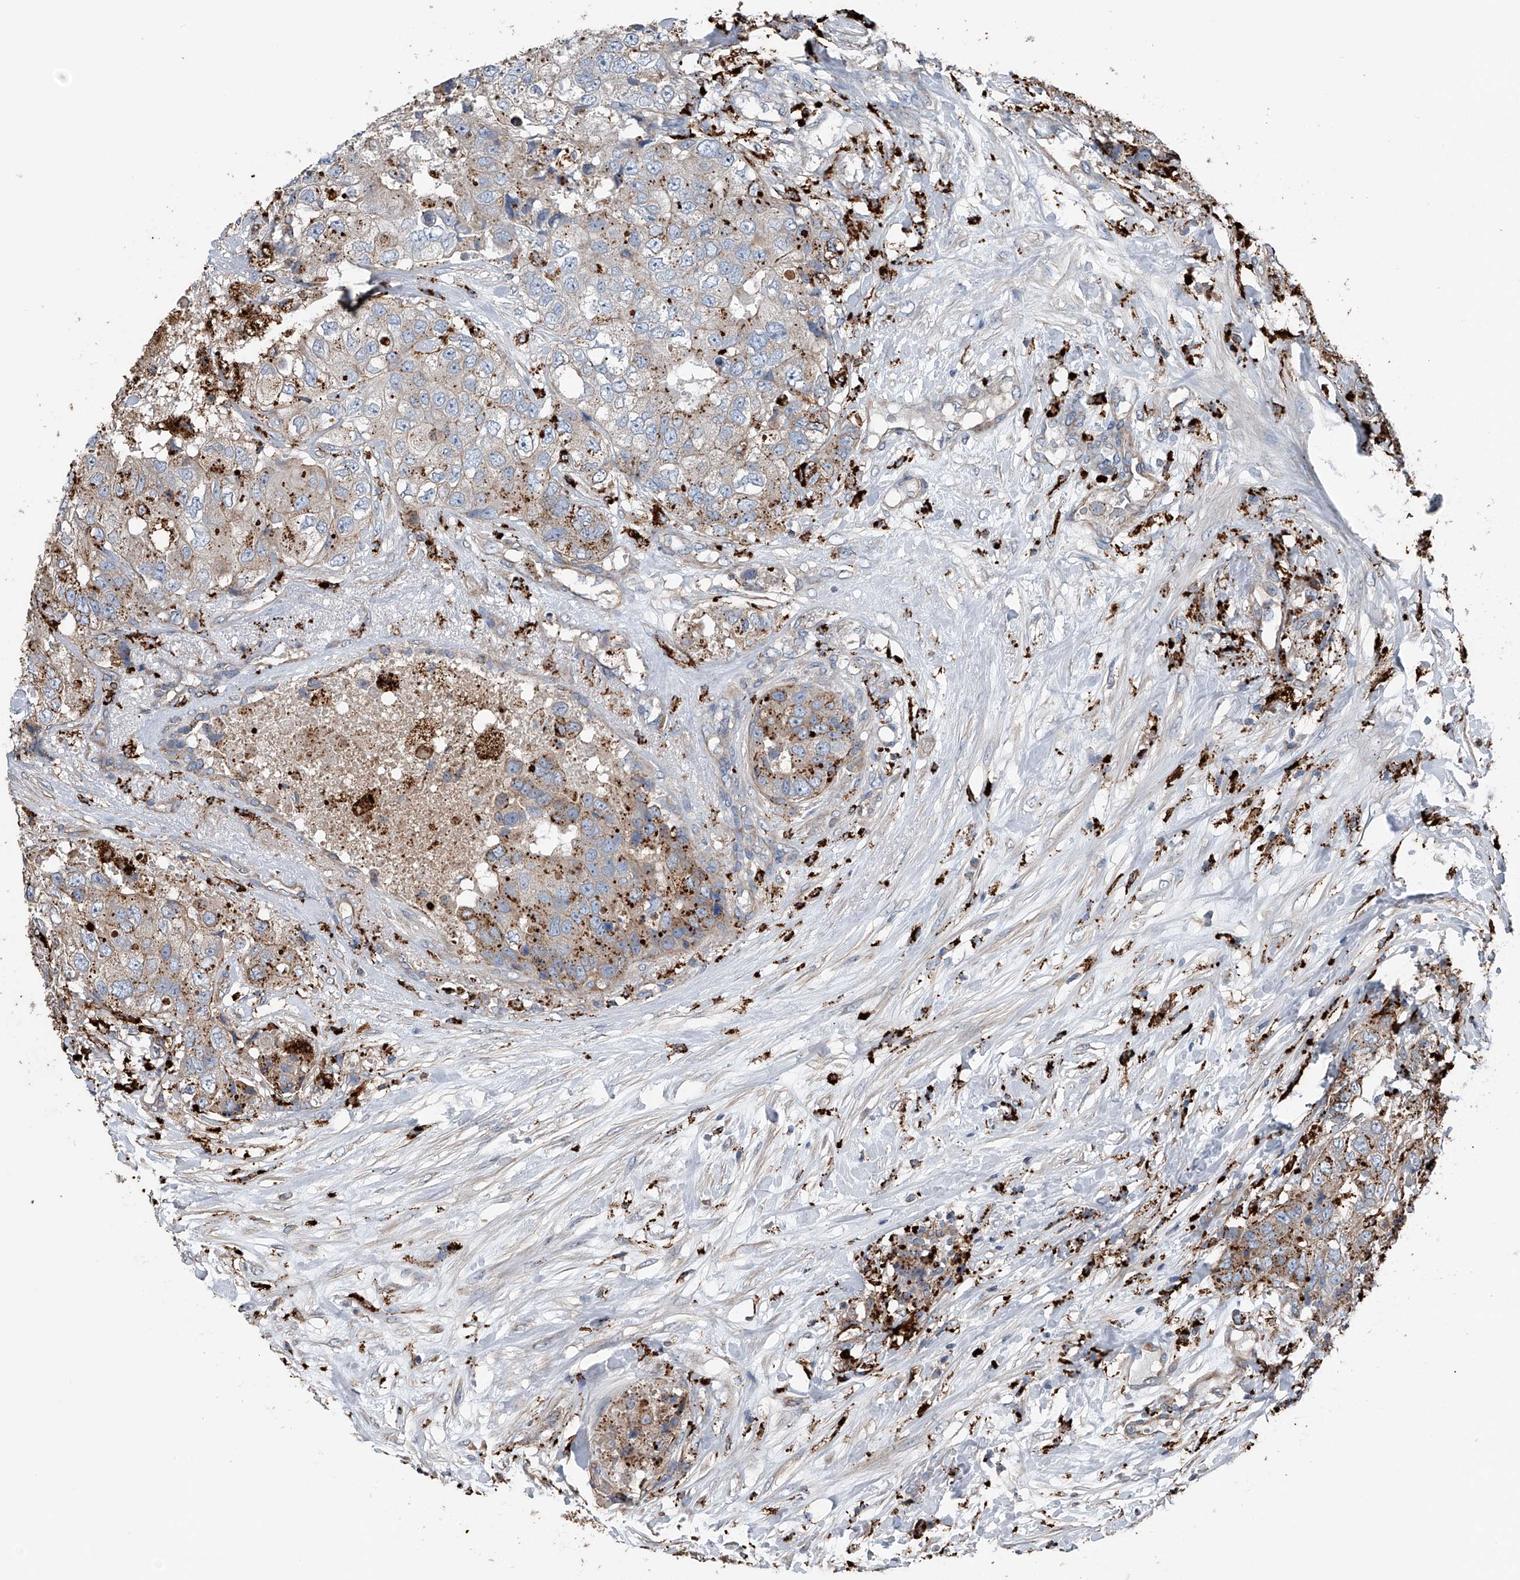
{"staining": {"intensity": "weak", "quantity": "25%-75%", "location": "cytoplasmic/membranous"}, "tissue": "breast cancer", "cell_type": "Tumor cells", "image_type": "cancer", "snomed": [{"axis": "morphology", "description": "Duct carcinoma"}, {"axis": "topography", "description": "Breast"}], "caption": "Human breast cancer (invasive ductal carcinoma) stained with a brown dye displays weak cytoplasmic/membranous positive expression in about 25%-75% of tumor cells.", "gene": "ZNF772", "patient": {"sex": "female", "age": 62}}